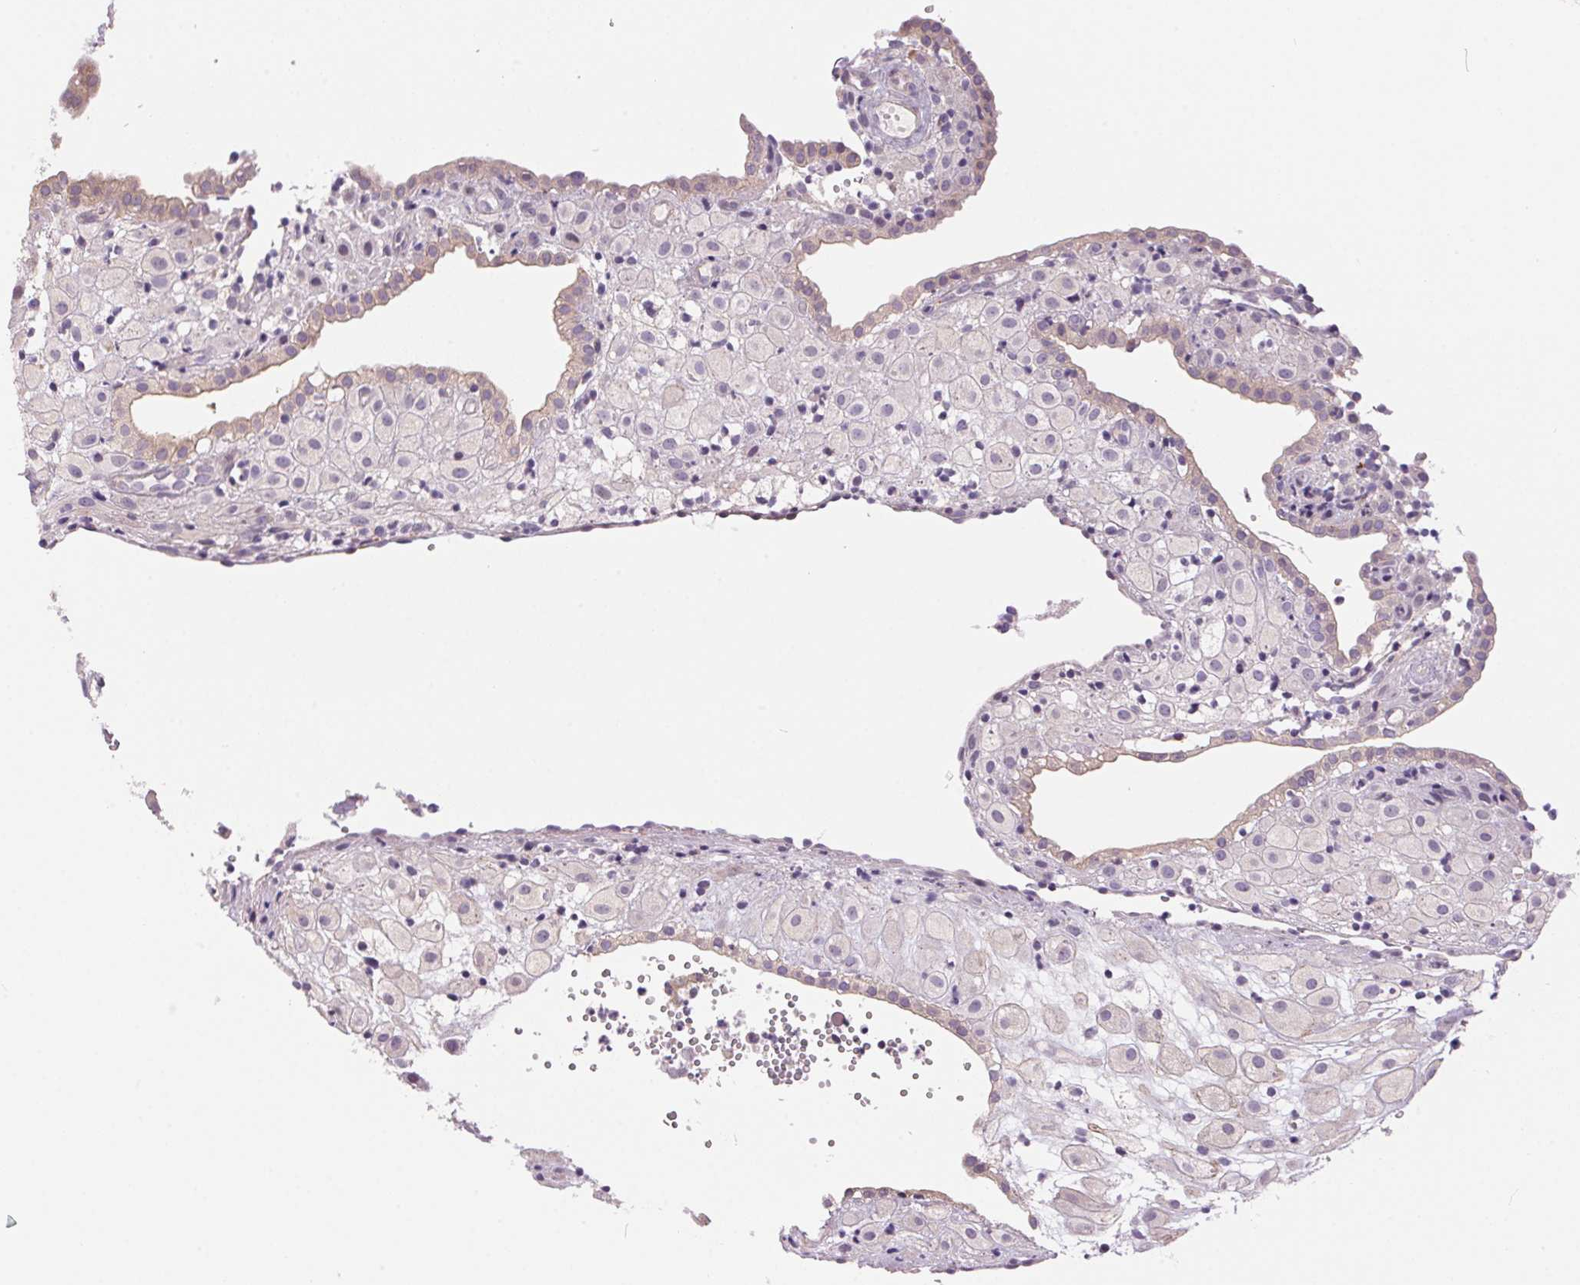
{"staining": {"intensity": "negative", "quantity": "none", "location": "none"}, "tissue": "placenta", "cell_type": "Decidual cells", "image_type": "normal", "snomed": [{"axis": "morphology", "description": "Normal tissue, NOS"}, {"axis": "topography", "description": "Placenta"}], "caption": "An immunohistochemistry (IHC) micrograph of normal placenta is shown. There is no staining in decidual cells of placenta. Brightfield microscopy of IHC stained with DAB (3,3'-diaminobenzidine) (brown) and hematoxylin (blue), captured at high magnification.", "gene": "UNC13B", "patient": {"sex": "female", "age": 24}}